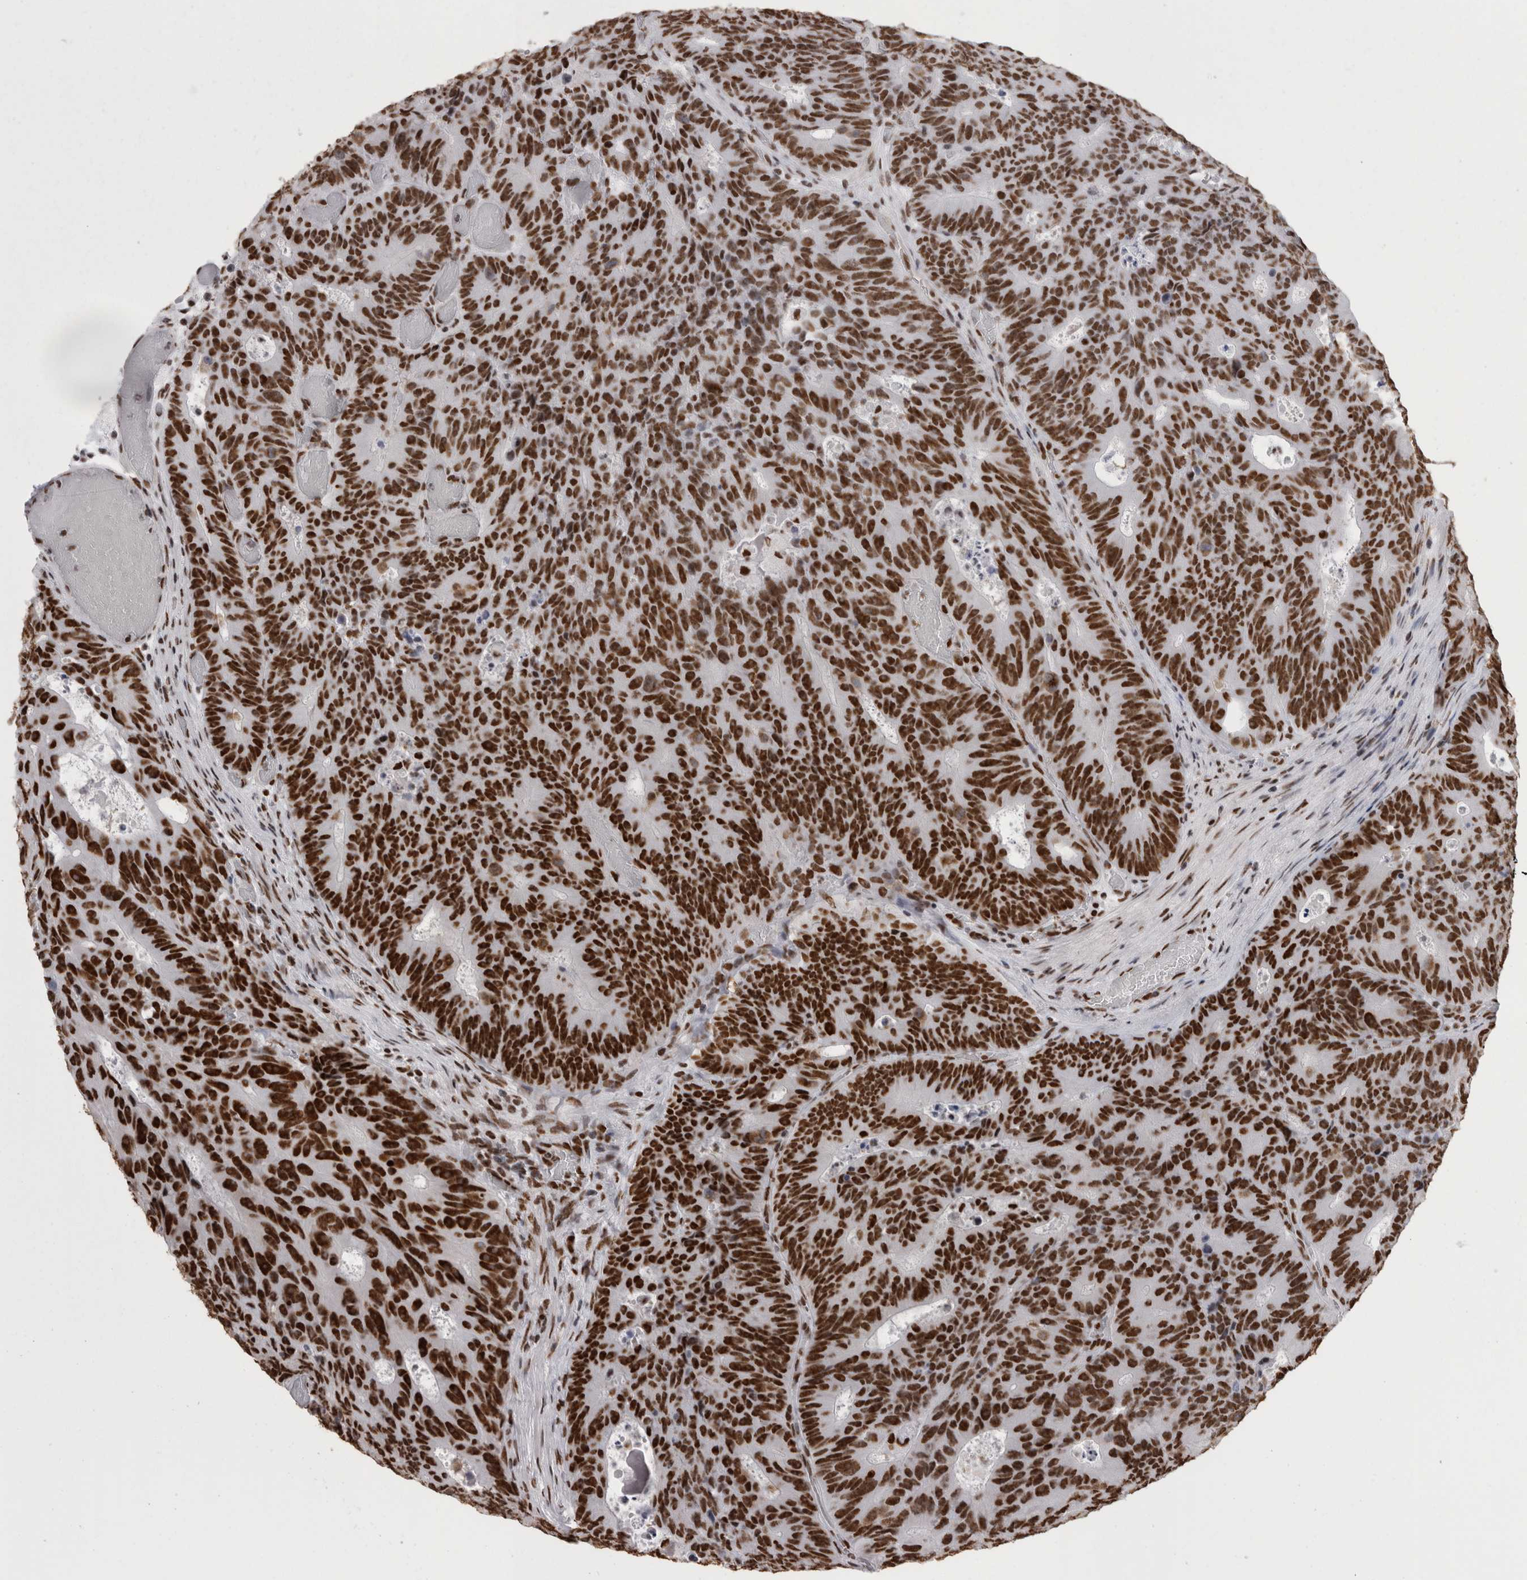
{"staining": {"intensity": "strong", "quantity": ">75%", "location": "nuclear"}, "tissue": "colorectal cancer", "cell_type": "Tumor cells", "image_type": "cancer", "snomed": [{"axis": "morphology", "description": "Adenocarcinoma, NOS"}, {"axis": "topography", "description": "Colon"}], "caption": "Tumor cells demonstrate strong nuclear expression in approximately >75% of cells in colorectal adenocarcinoma.", "gene": "HNRNPM", "patient": {"sex": "male", "age": 87}}